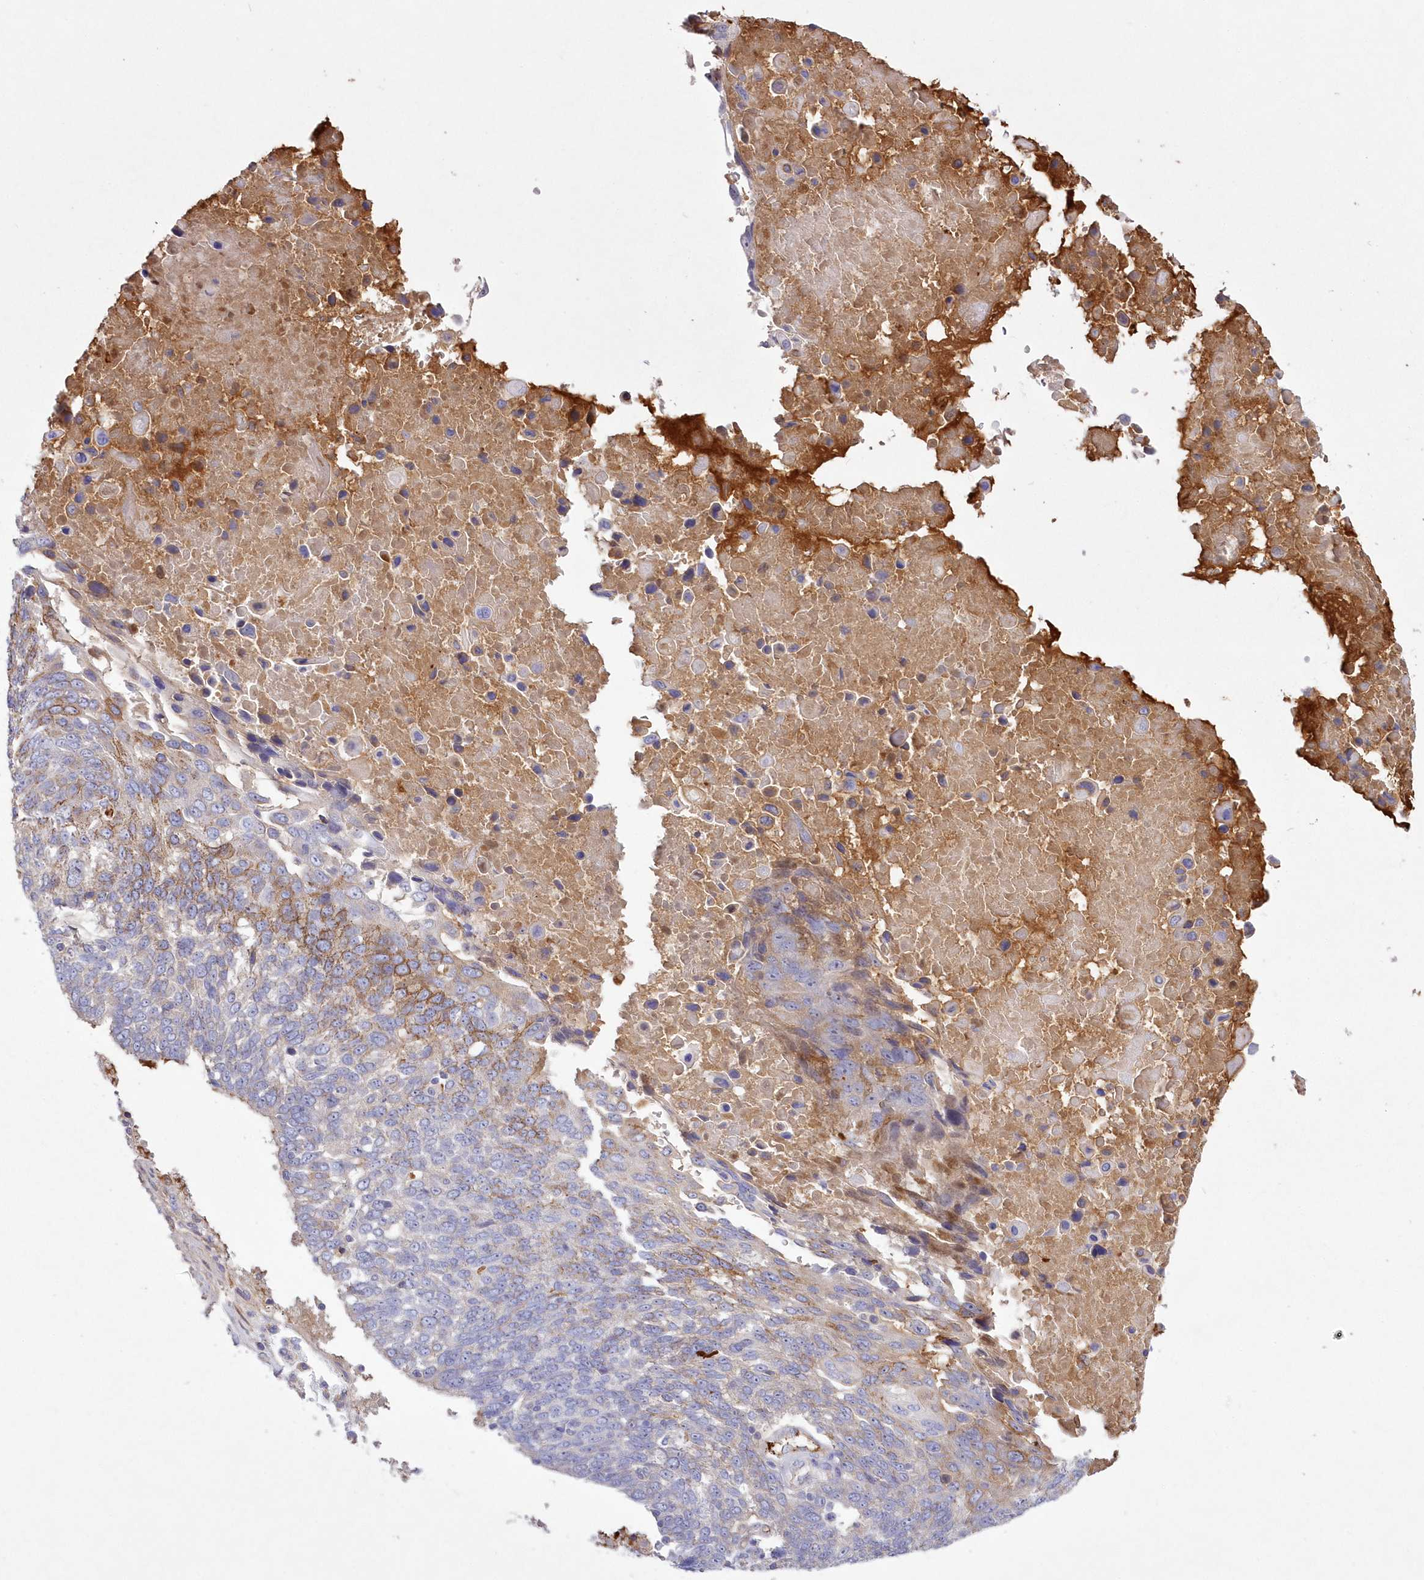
{"staining": {"intensity": "moderate", "quantity": "<25%", "location": "cytoplasmic/membranous"}, "tissue": "lung cancer", "cell_type": "Tumor cells", "image_type": "cancer", "snomed": [{"axis": "morphology", "description": "Squamous cell carcinoma, NOS"}, {"axis": "topography", "description": "Lung"}], "caption": "Squamous cell carcinoma (lung) stained with DAB (3,3'-diaminobenzidine) immunohistochemistry (IHC) demonstrates low levels of moderate cytoplasmic/membranous expression in about <25% of tumor cells.", "gene": "WBP1L", "patient": {"sex": "male", "age": 66}}